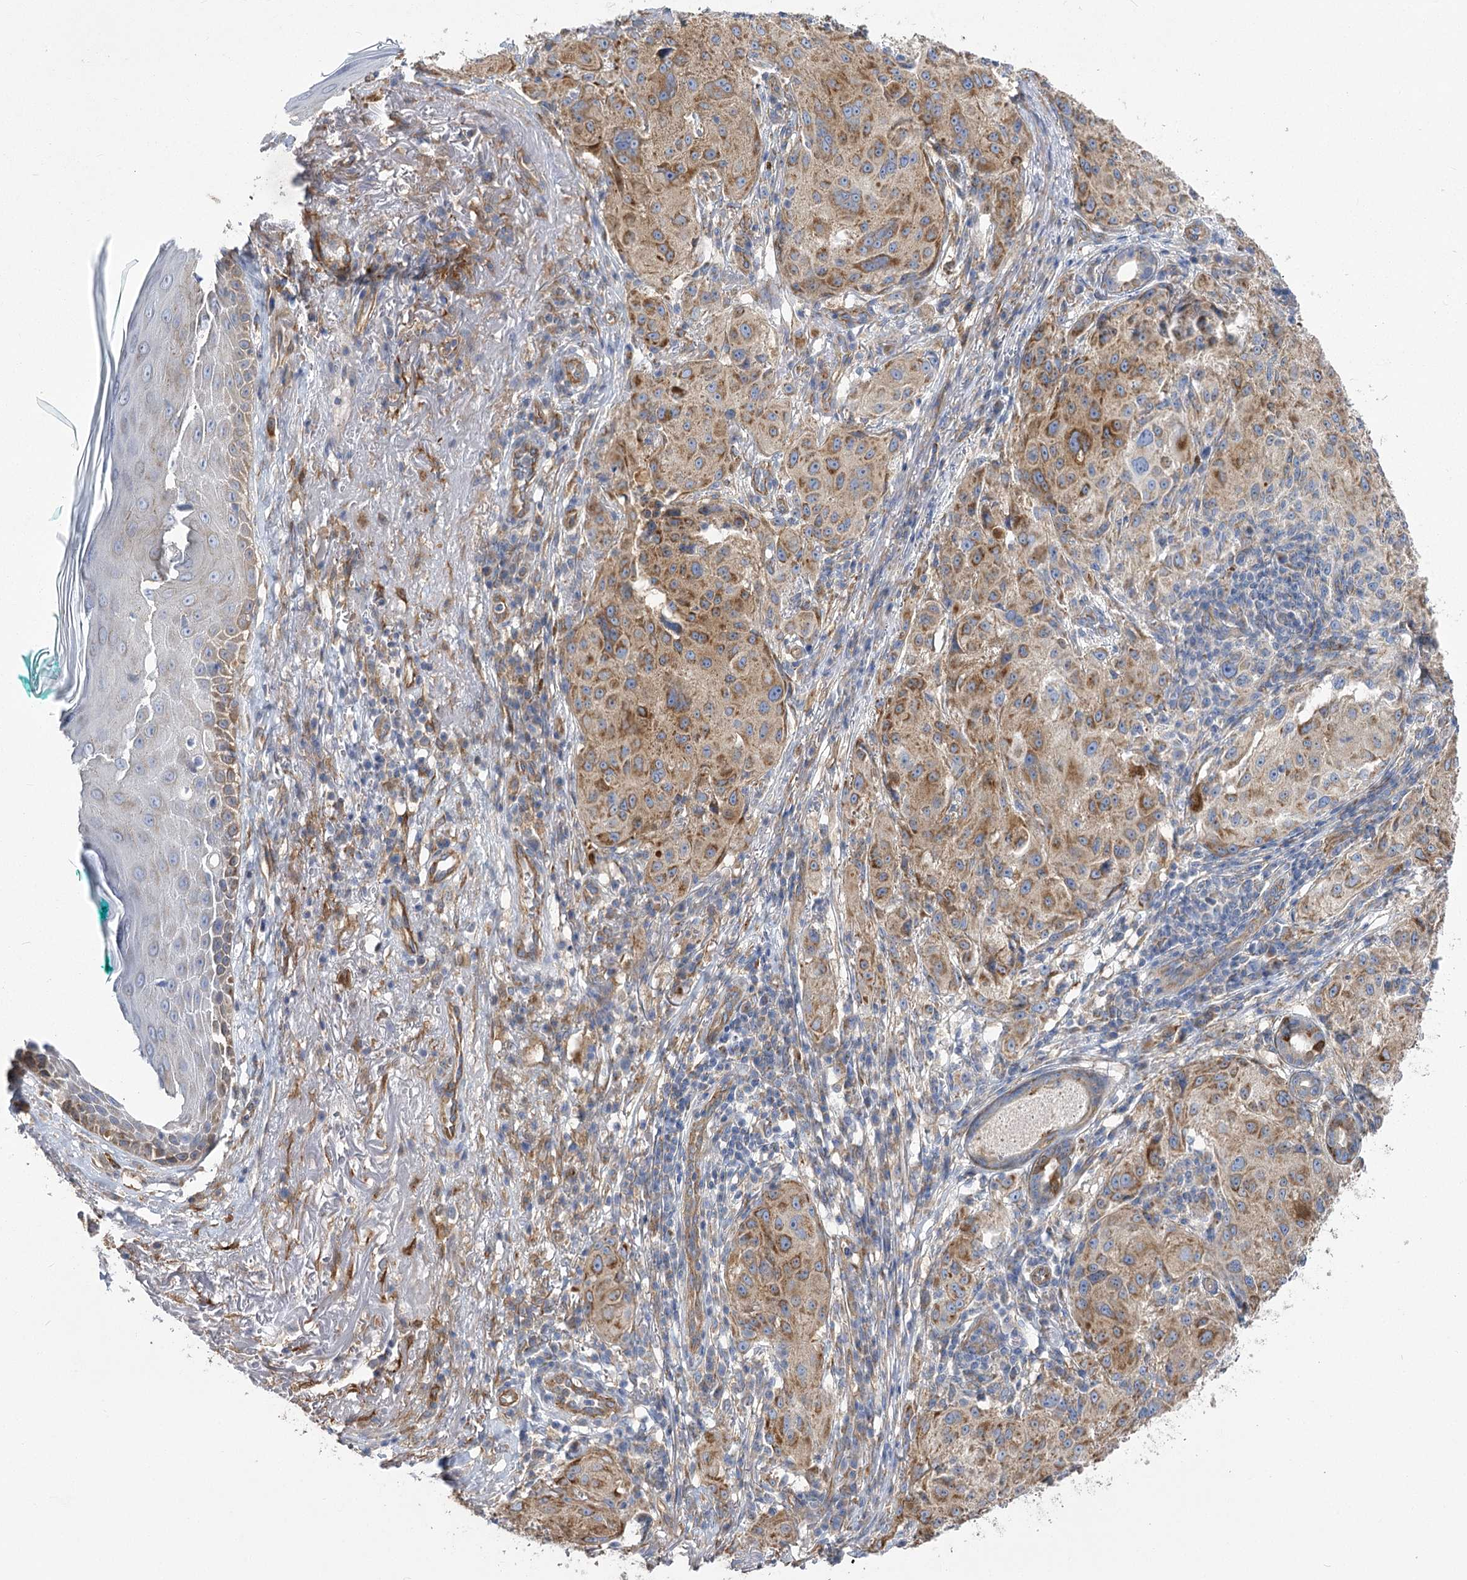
{"staining": {"intensity": "moderate", "quantity": ">75%", "location": "cytoplasmic/membranous"}, "tissue": "melanoma", "cell_type": "Tumor cells", "image_type": "cancer", "snomed": [{"axis": "morphology", "description": "Necrosis, NOS"}, {"axis": "morphology", "description": "Malignant melanoma, NOS"}, {"axis": "topography", "description": "Skin"}], "caption": "This is a photomicrograph of immunohistochemistry (IHC) staining of malignant melanoma, which shows moderate expression in the cytoplasmic/membranous of tumor cells.", "gene": "RMDN2", "patient": {"sex": "female", "age": 87}}